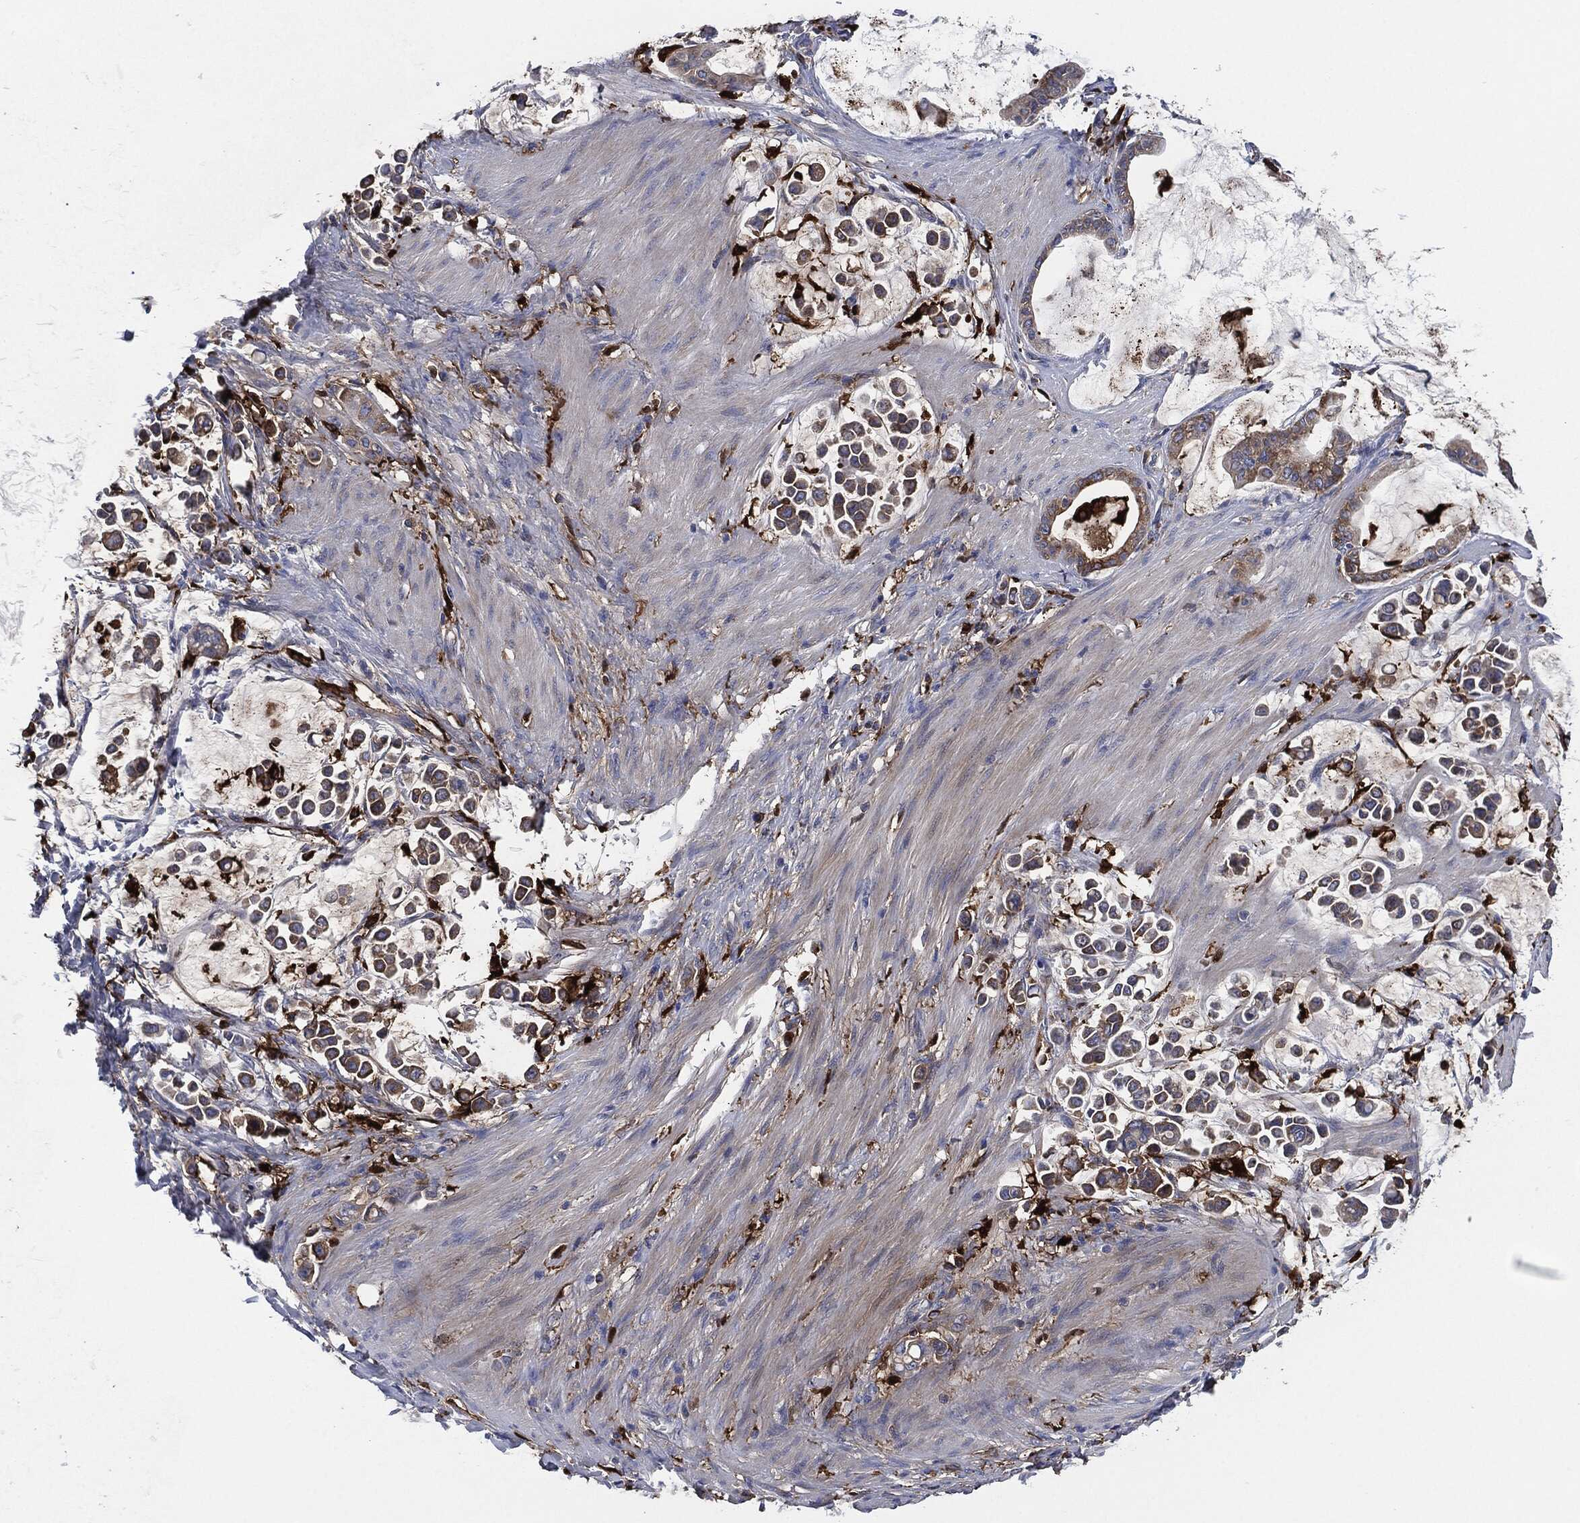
{"staining": {"intensity": "negative", "quantity": "none", "location": "none"}, "tissue": "stomach cancer", "cell_type": "Tumor cells", "image_type": "cancer", "snomed": [{"axis": "morphology", "description": "Adenocarcinoma, NOS"}, {"axis": "topography", "description": "Stomach"}], "caption": "Photomicrograph shows no significant protein staining in tumor cells of adenocarcinoma (stomach).", "gene": "TMEM11", "patient": {"sex": "male", "age": 82}}